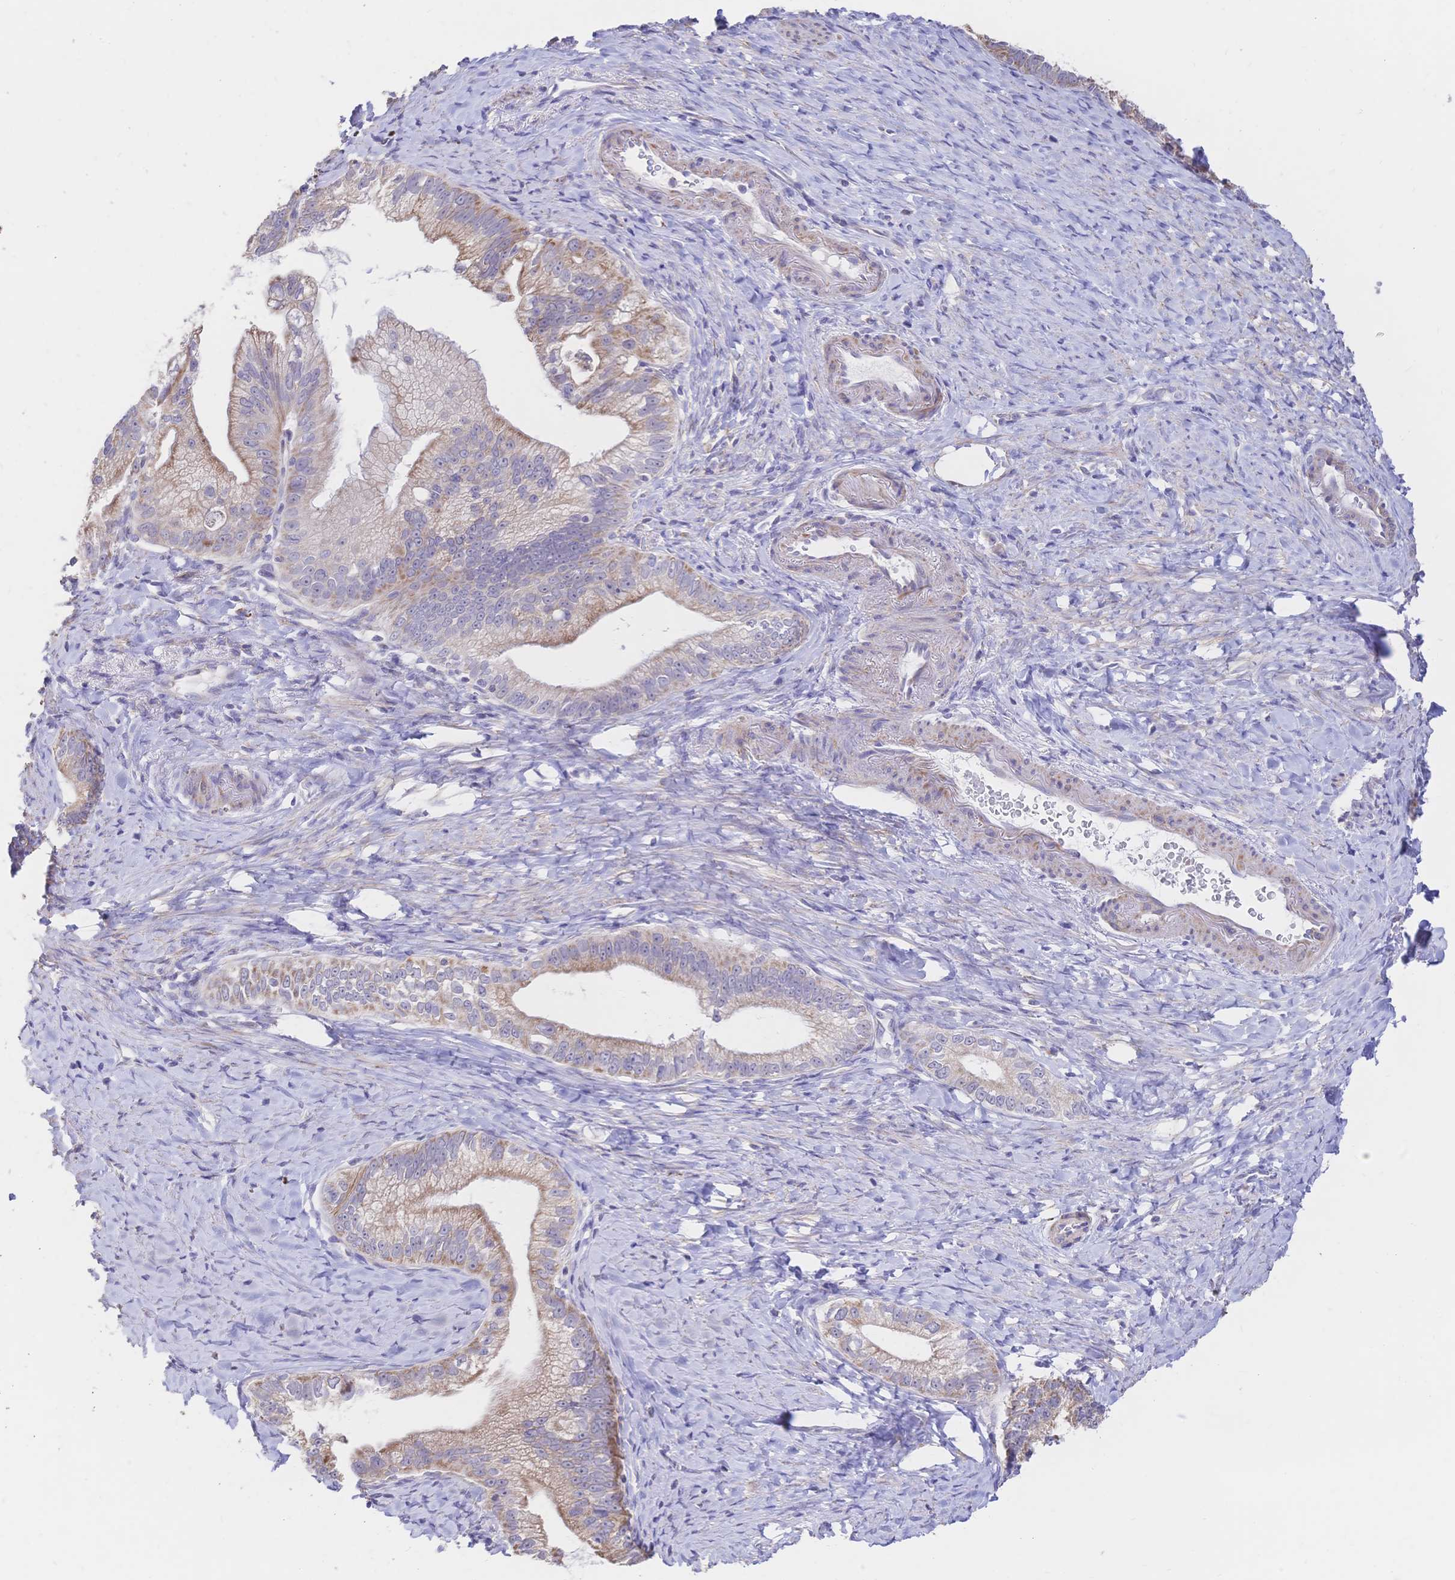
{"staining": {"intensity": "moderate", "quantity": "25%-75%", "location": "cytoplasmic/membranous"}, "tissue": "pancreatic cancer", "cell_type": "Tumor cells", "image_type": "cancer", "snomed": [{"axis": "morphology", "description": "Adenocarcinoma, NOS"}, {"axis": "topography", "description": "Pancreas"}], "caption": "Immunohistochemical staining of human pancreatic cancer exhibits moderate cytoplasmic/membranous protein staining in about 25%-75% of tumor cells. (DAB IHC, brown staining for protein, blue staining for nuclei).", "gene": "CLEC18B", "patient": {"sex": "male", "age": 70}}